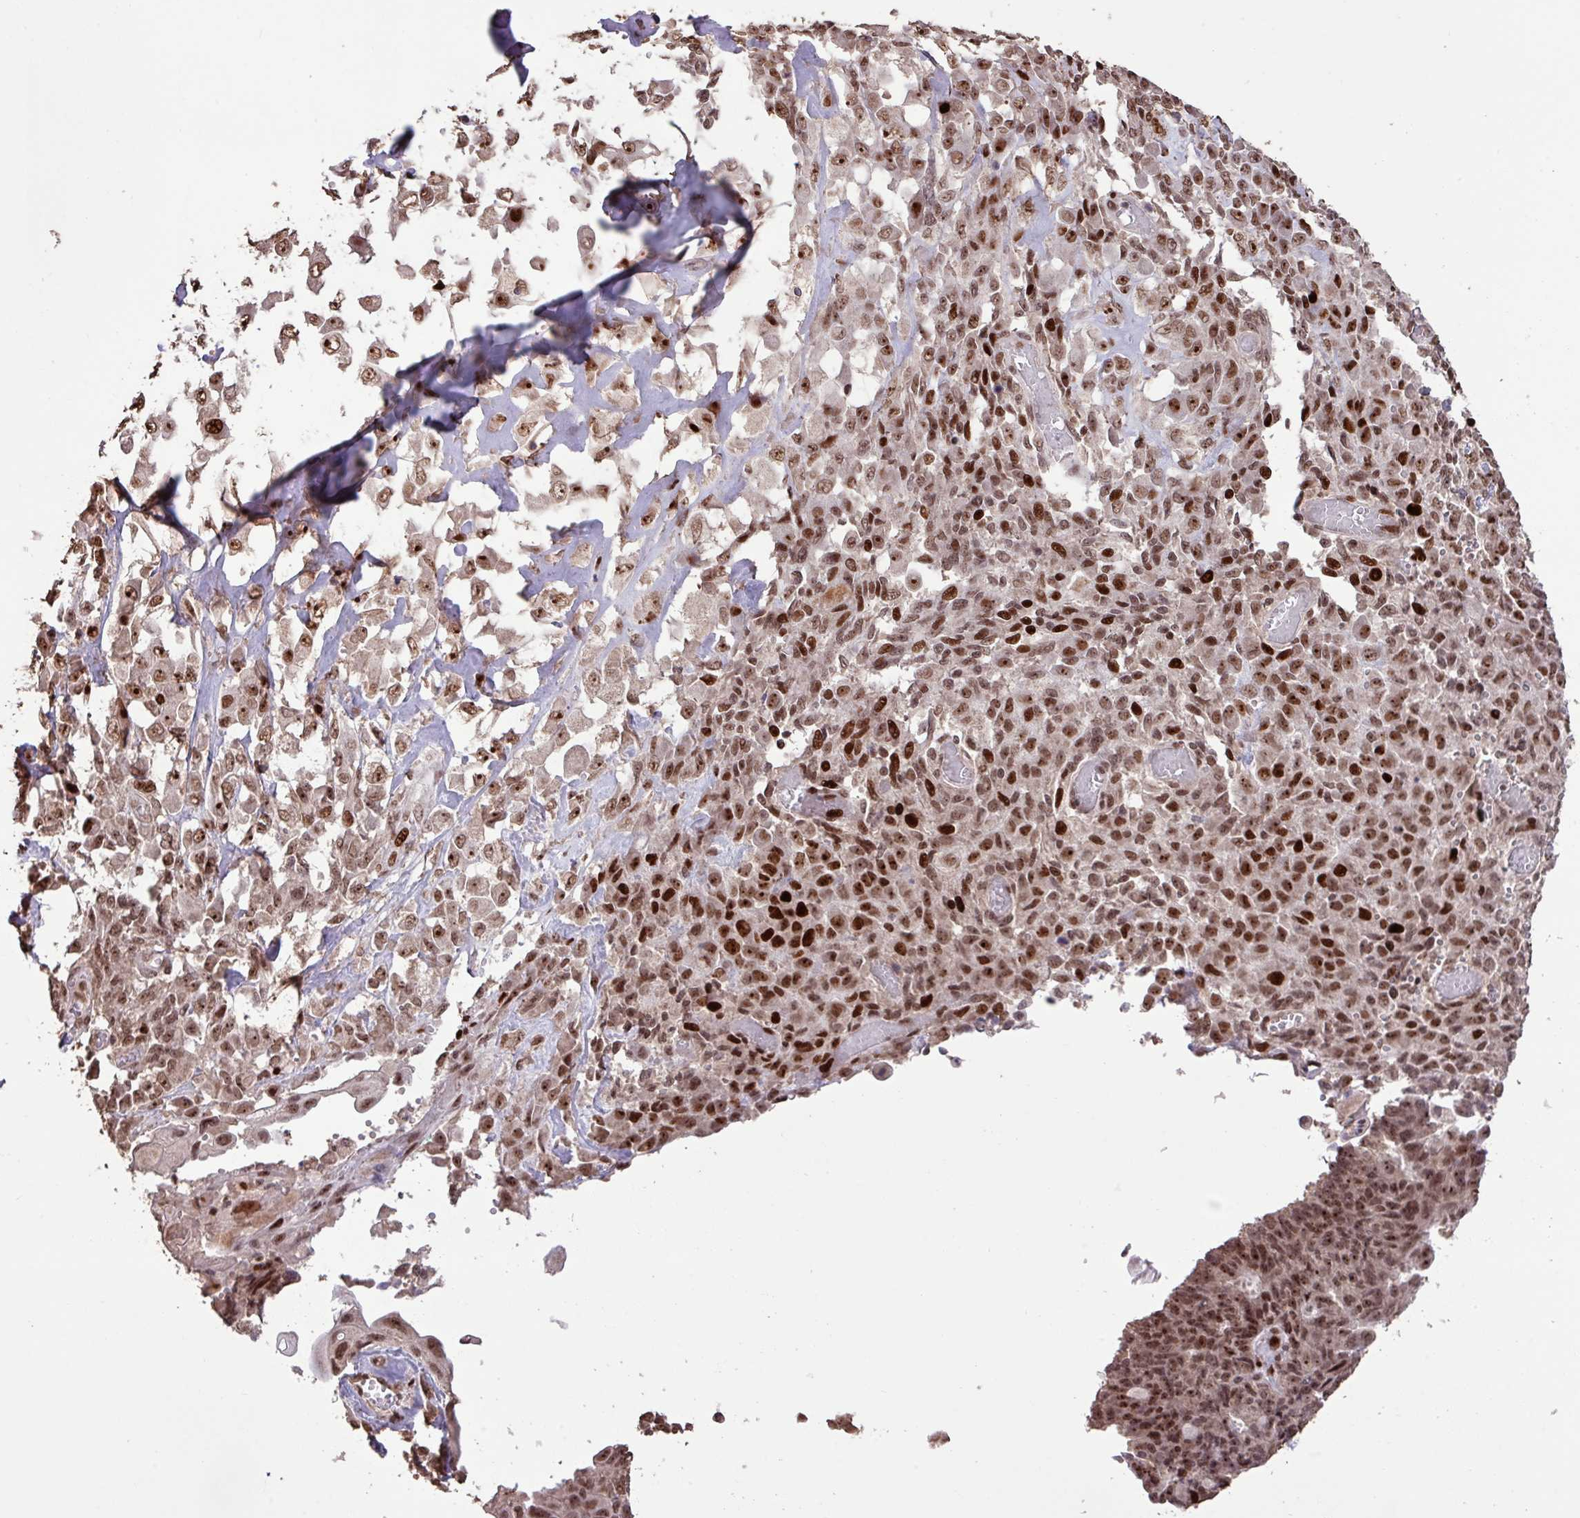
{"staining": {"intensity": "moderate", "quantity": ">75%", "location": "nuclear"}, "tissue": "endometrial cancer", "cell_type": "Tumor cells", "image_type": "cancer", "snomed": [{"axis": "morphology", "description": "Adenocarcinoma, NOS"}, {"axis": "topography", "description": "Endometrium"}], "caption": "A photomicrograph showing moderate nuclear staining in about >75% of tumor cells in endometrial cancer (adenocarcinoma), as visualized by brown immunohistochemical staining.", "gene": "ZNF709", "patient": {"sex": "female", "age": 32}}